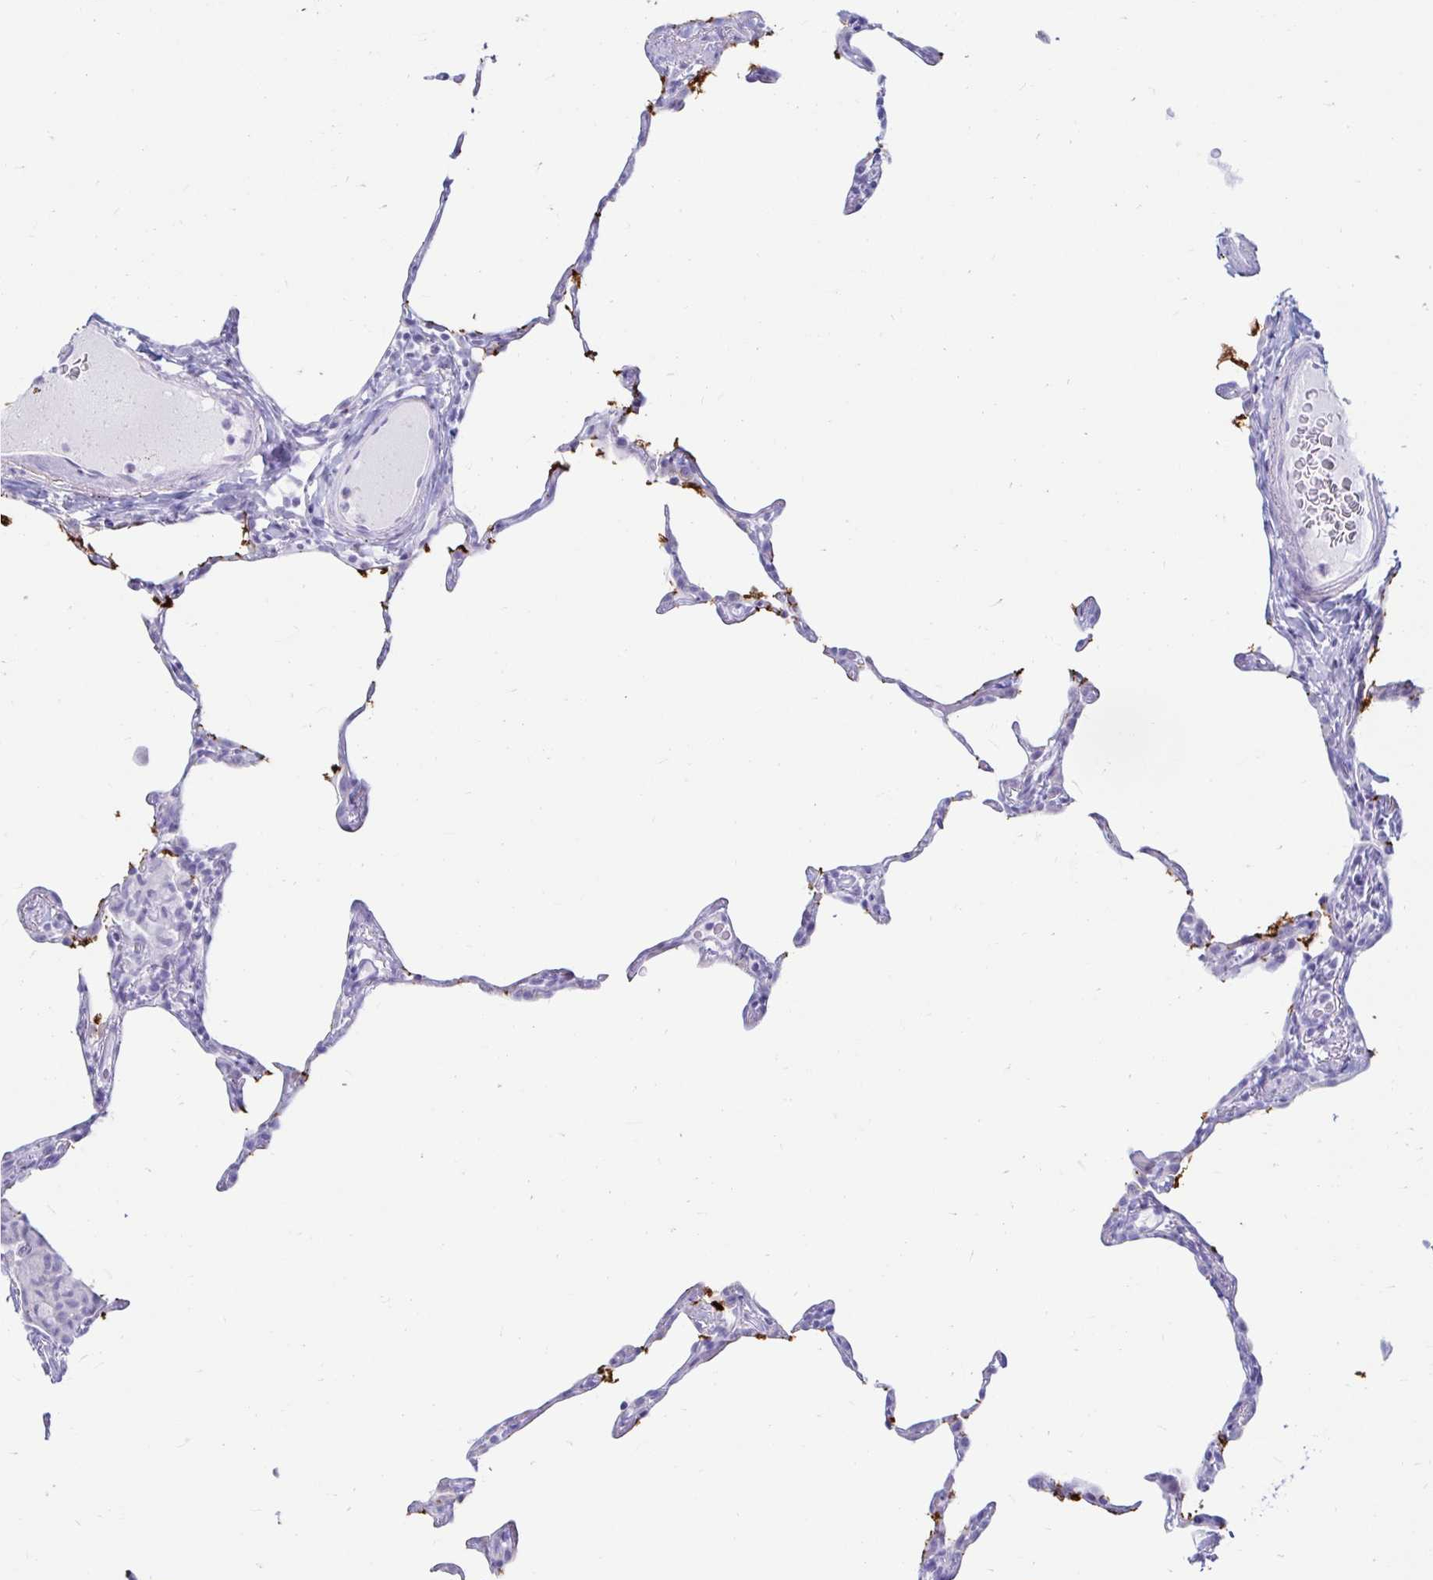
{"staining": {"intensity": "negative", "quantity": "none", "location": "none"}, "tissue": "lung", "cell_type": "Alveolar cells", "image_type": "normal", "snomed": [{"axis": "morphology", "description": "Normal tissue, NOS"}, {"axis": "topography", "description": "Lung"}], "caption": "Human lung stained for a protein using IHC shows no staining in alveolar cells.", "gene": "ERICH6", "patient": {"sex": "female", "age": 57}}